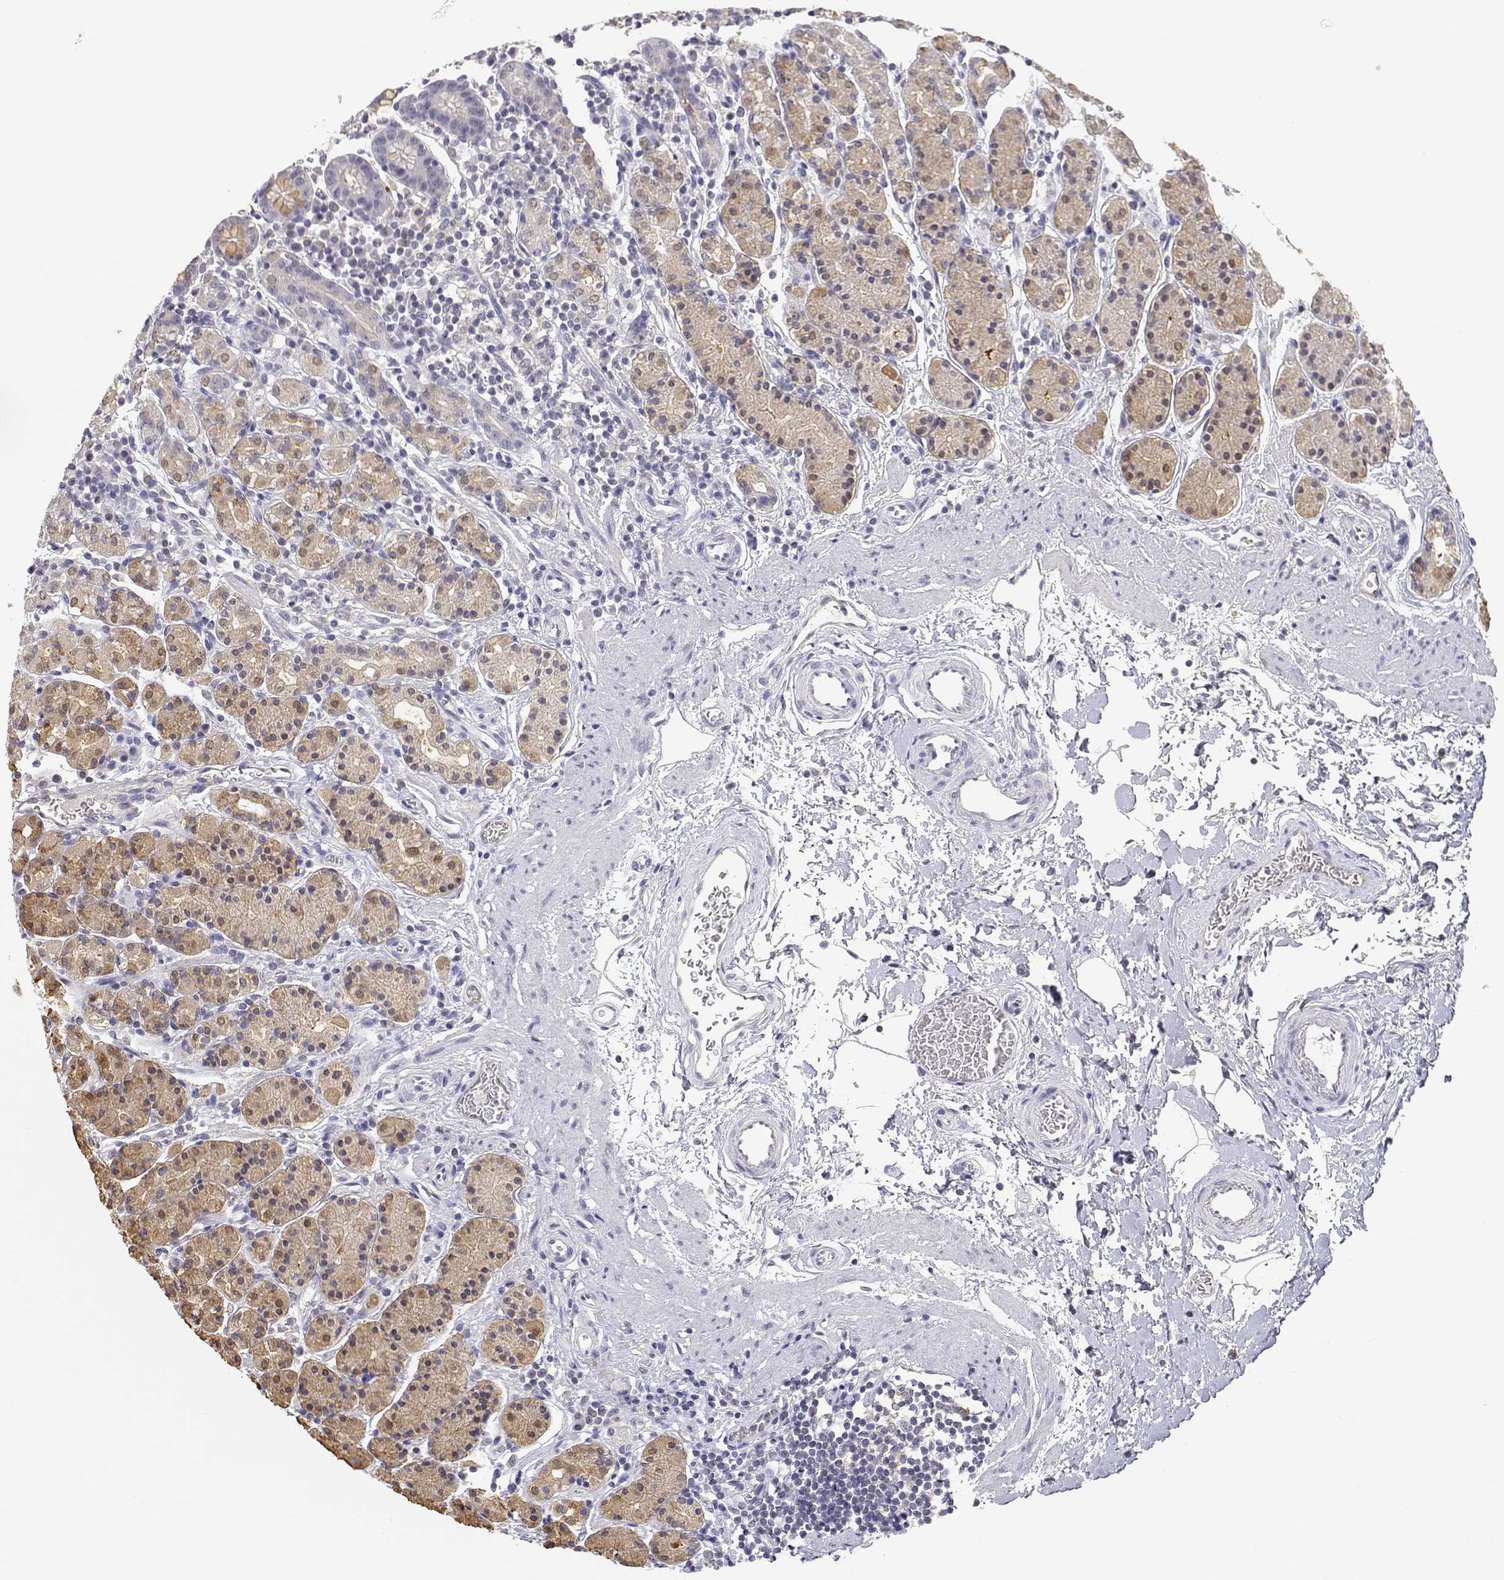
{"staining": {"intensity": "weak", "quantity": "25%-75%", "location": "cytoplasmic/membranous"}, "tissue": "stomach", "cell_type": "Glandular cells", "image_type": "normal", "snomed": [{"axis": "morphology", "description": "Normal tissue, NOS"}, {"axis": "topography", "description": "Stomach, upper"}, {"axis": "topography", "description": "Stomach"}], "caption": "Protein expression analysis of unremarkable human stomach reveals weak cytoplasmic/membranous staining in about 25%-75% of glandular cells. (brown staining indicates protein expression, while blue staining denotes nuclei).", "gene": "ADA", "patient": {"sex": "male", "age": 62}}